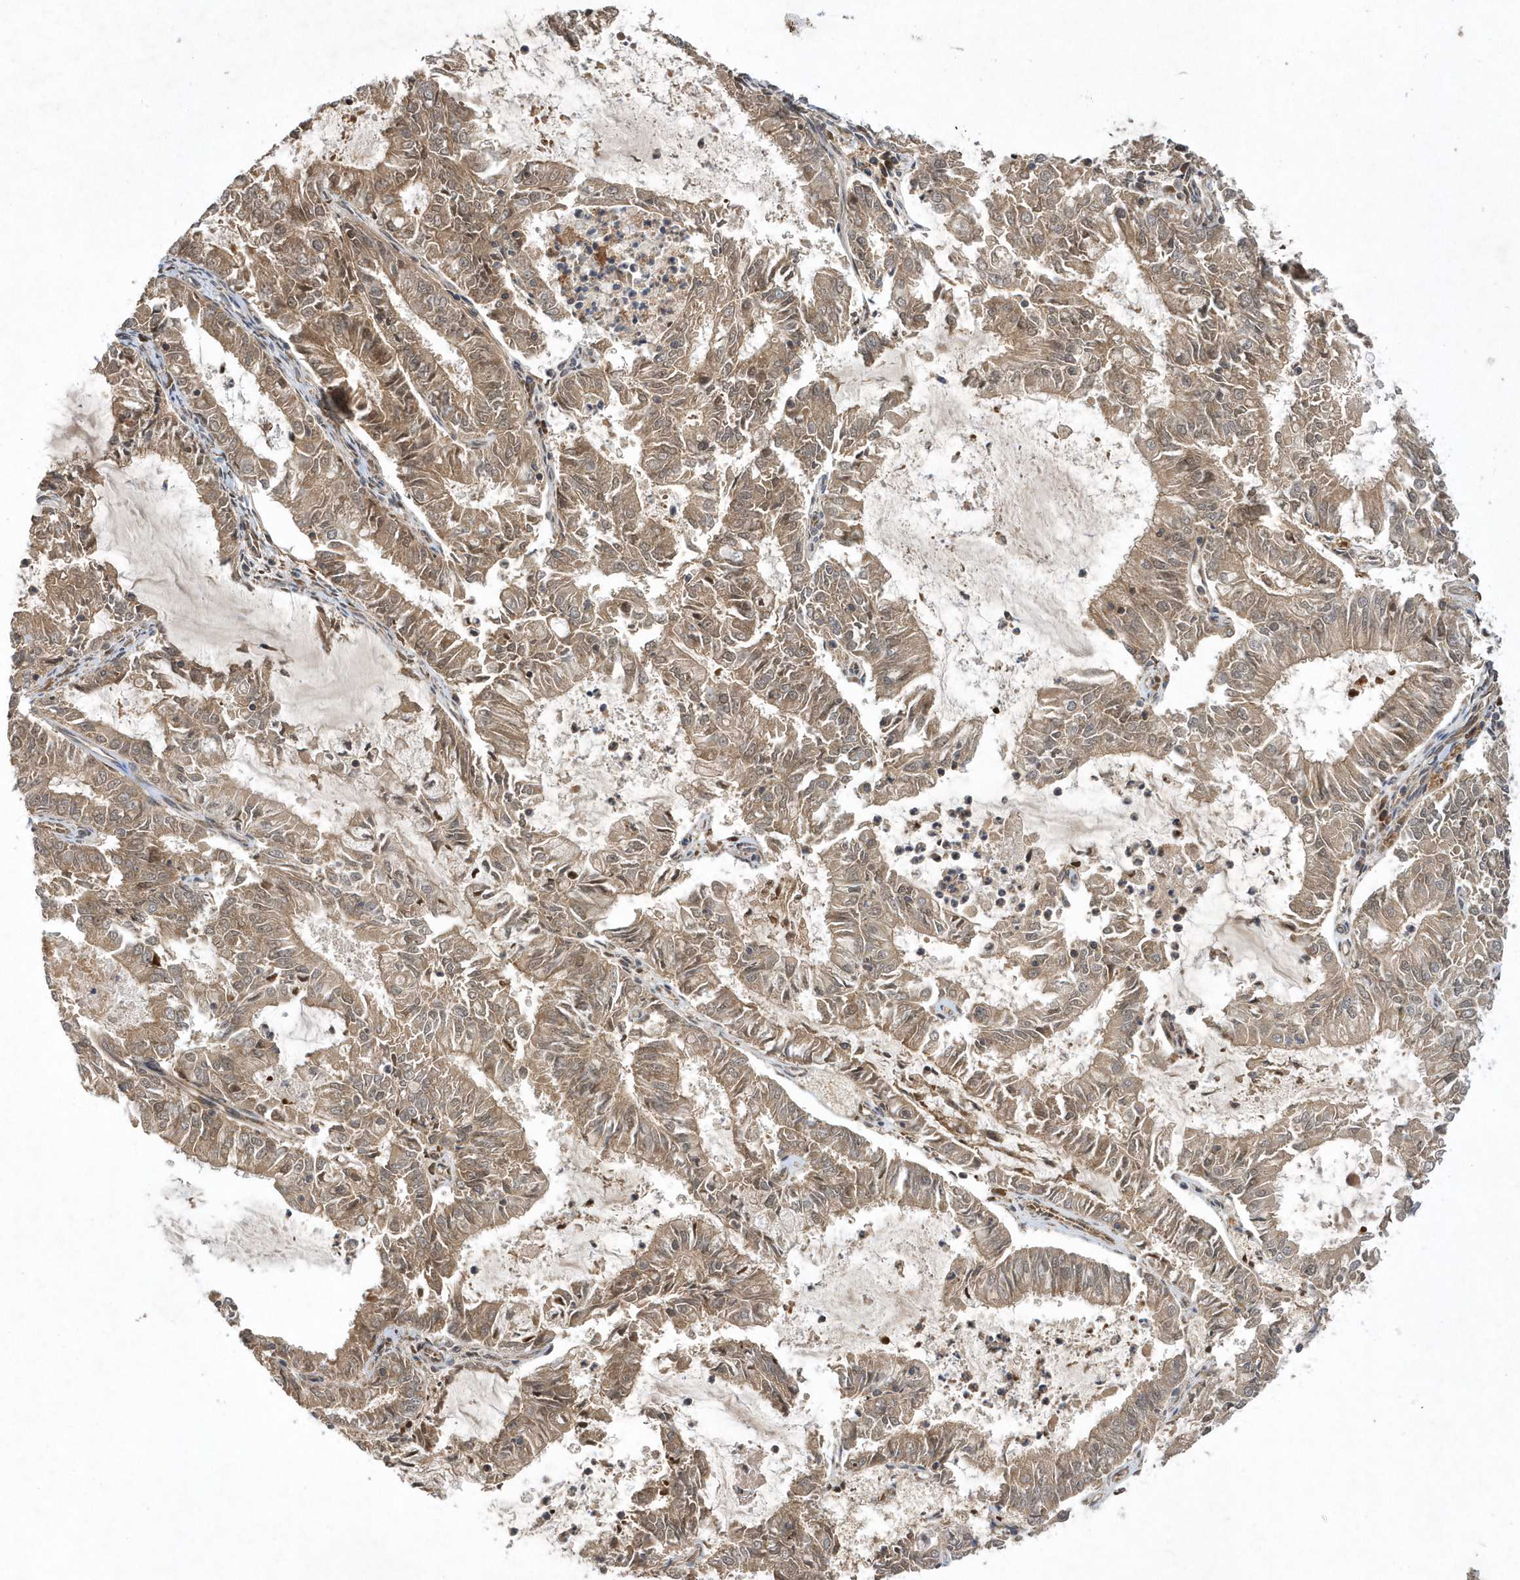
{"staining": {"intensity": "moderate", "quantity": ">75%", "location": "cytoplasmic/membranous"}, "tissue": "endometrial cancer", "cell_type": "Tumor cells", "image_type": "cancer", "snomed": [{"axis": "morphology", "description": "Adenocarcinoma, NOS"}, {"axis": "topography", "description": "Endometrium"}], "caption": "Protein expression analysis of endometrial cancer (adenocarcinoma) displays moderate cytoplasmic/membranous staining in about >75% of tumor cells. (Stains: DAB (3,3'-diaminobenzidine) in brown, nuclei in blue, Microscopy: brightfield microscopy at high magnification).", "gene": "GFM2", "patient": {"sex": "female", "age": 57}}